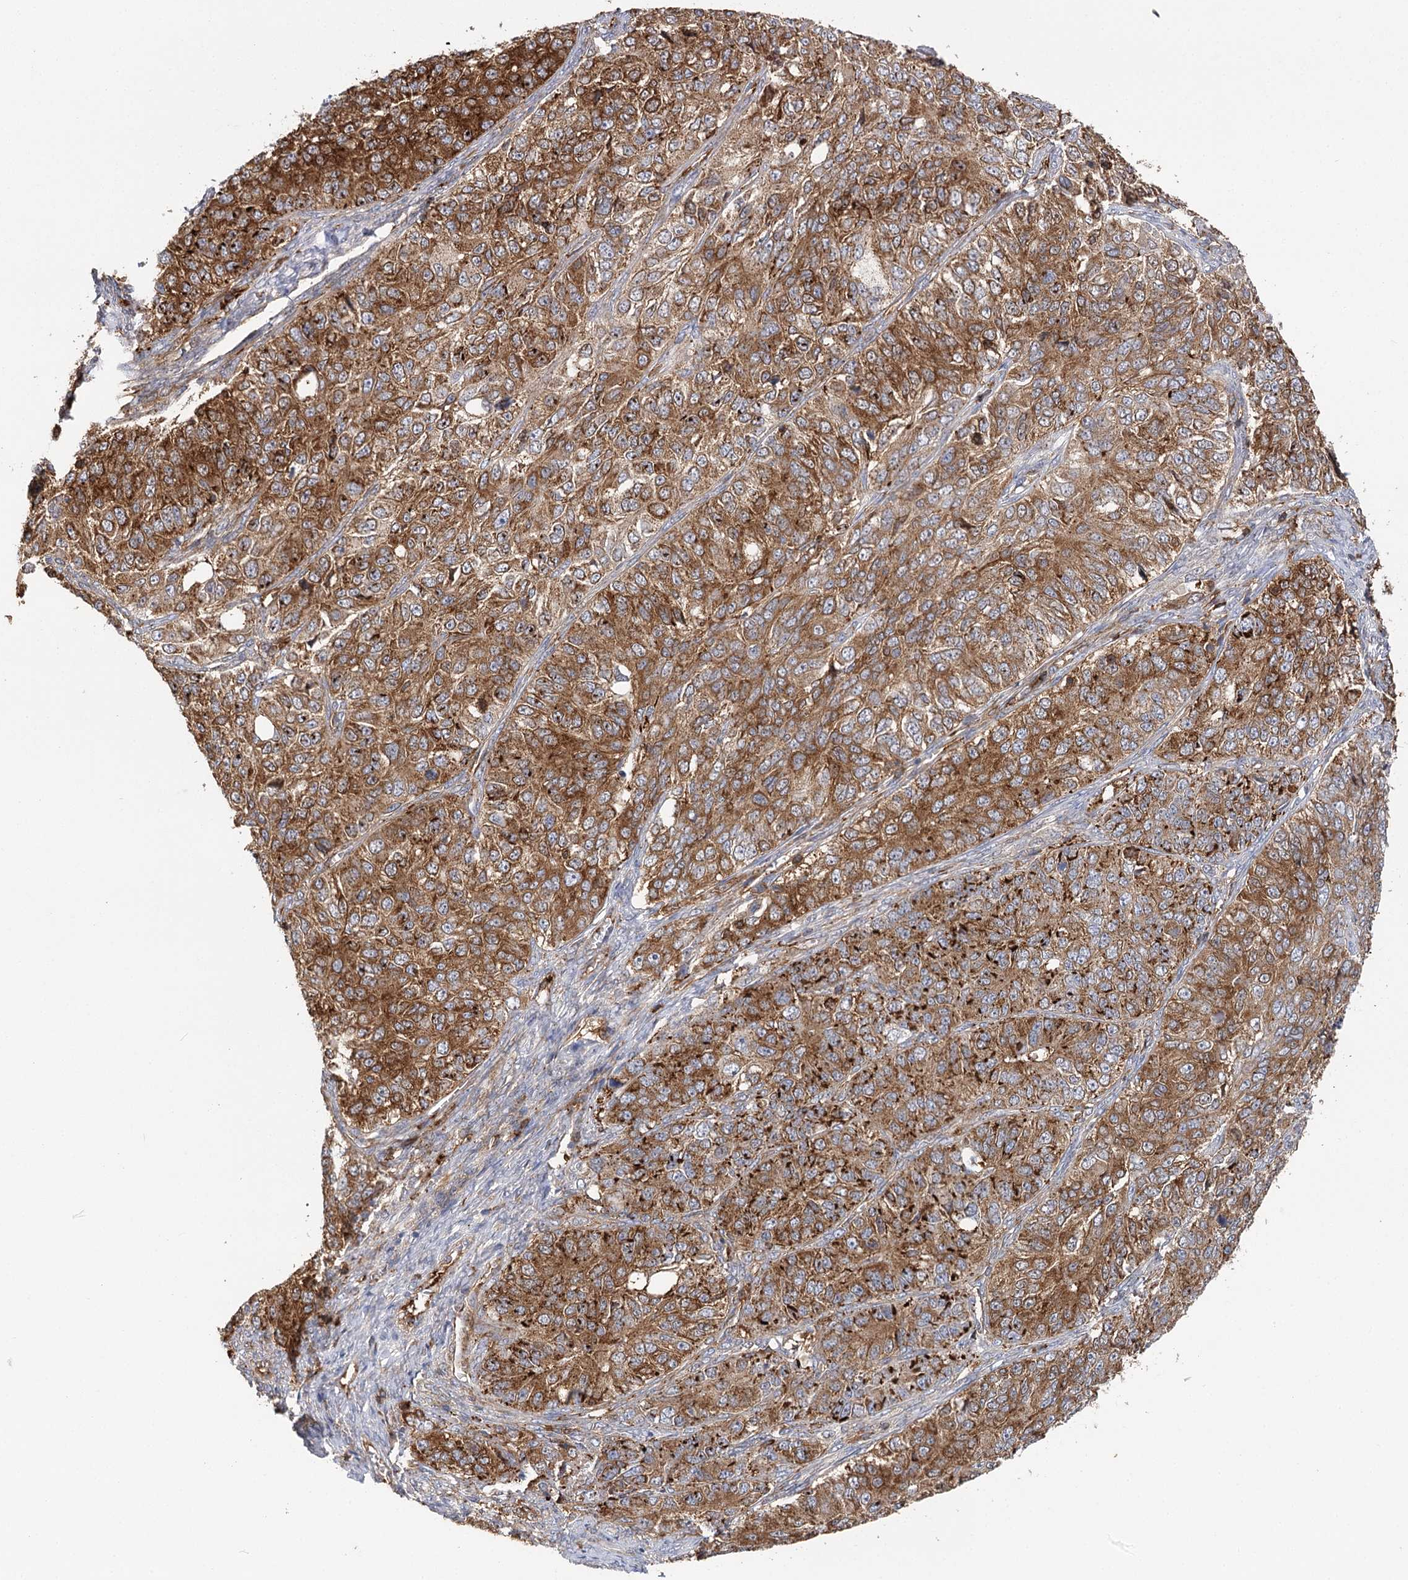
{"staining": {"intensity": "moderate", "quantity": ">75%", "location": "cytoplasmic/membranous"}, "tissue": "ovarian cancer", "cell_type": "Tumor cells", "image_type": "cancer", "snomed": [{"axis": "morphology", "description": "Carcinoma, endometroid"}, {"axis": "topography", "description": "Ovary"}], "caption": "The histopathology image reveals a brown stain indicating the presence of a protein in the cytoplasmic/membranous of tumor cells in endometroid carcinoma (ovarian). (brown staining indicates protein expression, while blue staining denotes nuclei).", "gene": "SEC24B", "patient": {"sex": "female", "age": 51}}